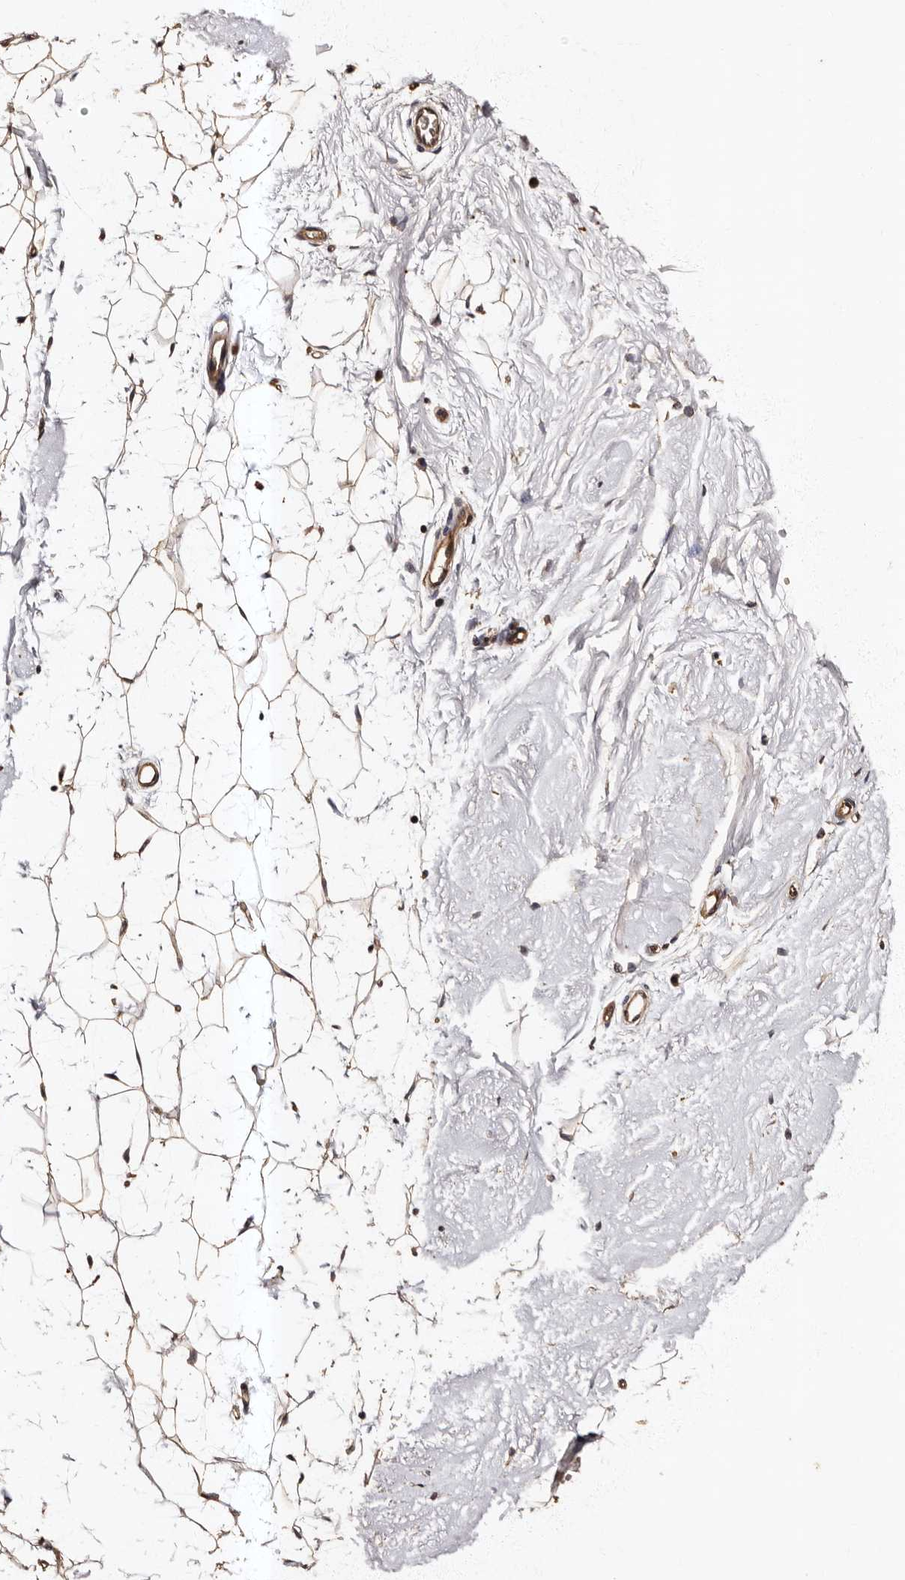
{"staining": {"intensity": "moderate", "quantity": ">75%", "location": "cytoplasmic/membranous"}, "tissue": "adipose tissue", "cell_type": "Adipocytes", "image_type": "normal", "snomed": [{"axis": "morphology", "description": "Normal tissue, NOS"}, {"axis": "topography", "description": "Breast"}], "caption": "This photomicrograph exhibits immunohistochemistry staining of benign adipose tissue, with medium moderate cytoplasmic/membranous positivity in about >75% of adipocytes.", "gene": "ADCK5", "patient": {"sex": "female", "age": 23}}